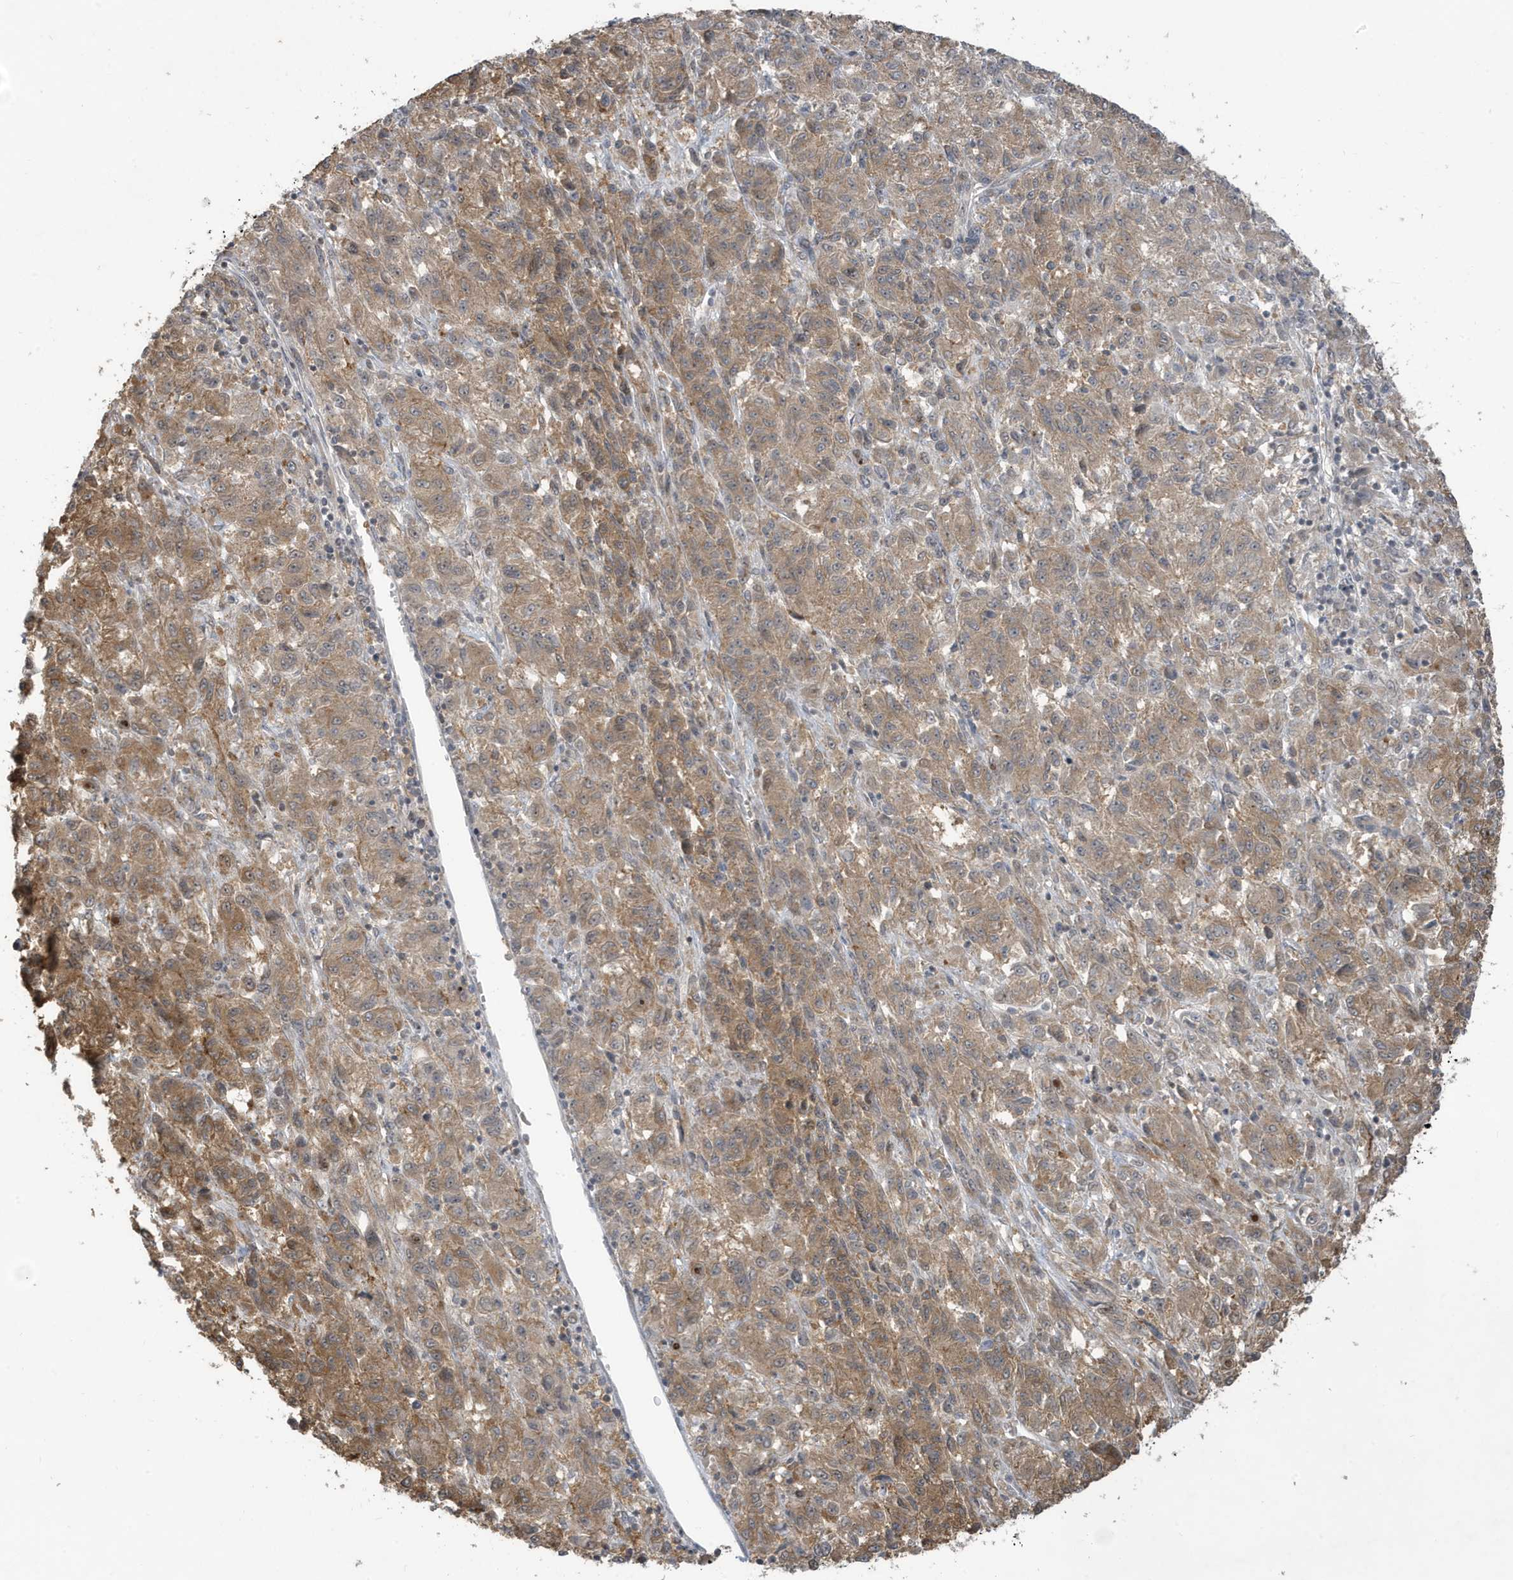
{"staining": {"intensity": "moderate", "quantity": "25%-75%", "location": "cytoplasmic/membranous"}, "tissue": "melanoma", "cell_type": "Tumor cells", "image_type": "cancer", "snomed": [{"axis": "morphology", "description": "Malignant melanoma, Metastatic site"}, {"axis": "topography", "description": "Lung"}], "caption": "DAB immunohistochemical staining of human melanoma reveals moderate cytoplasmic/membranous protein expression in about 25%-75% of tumor cells.", "gene": "PRRT3", "patient": {"sex": "male", "age": 64}}